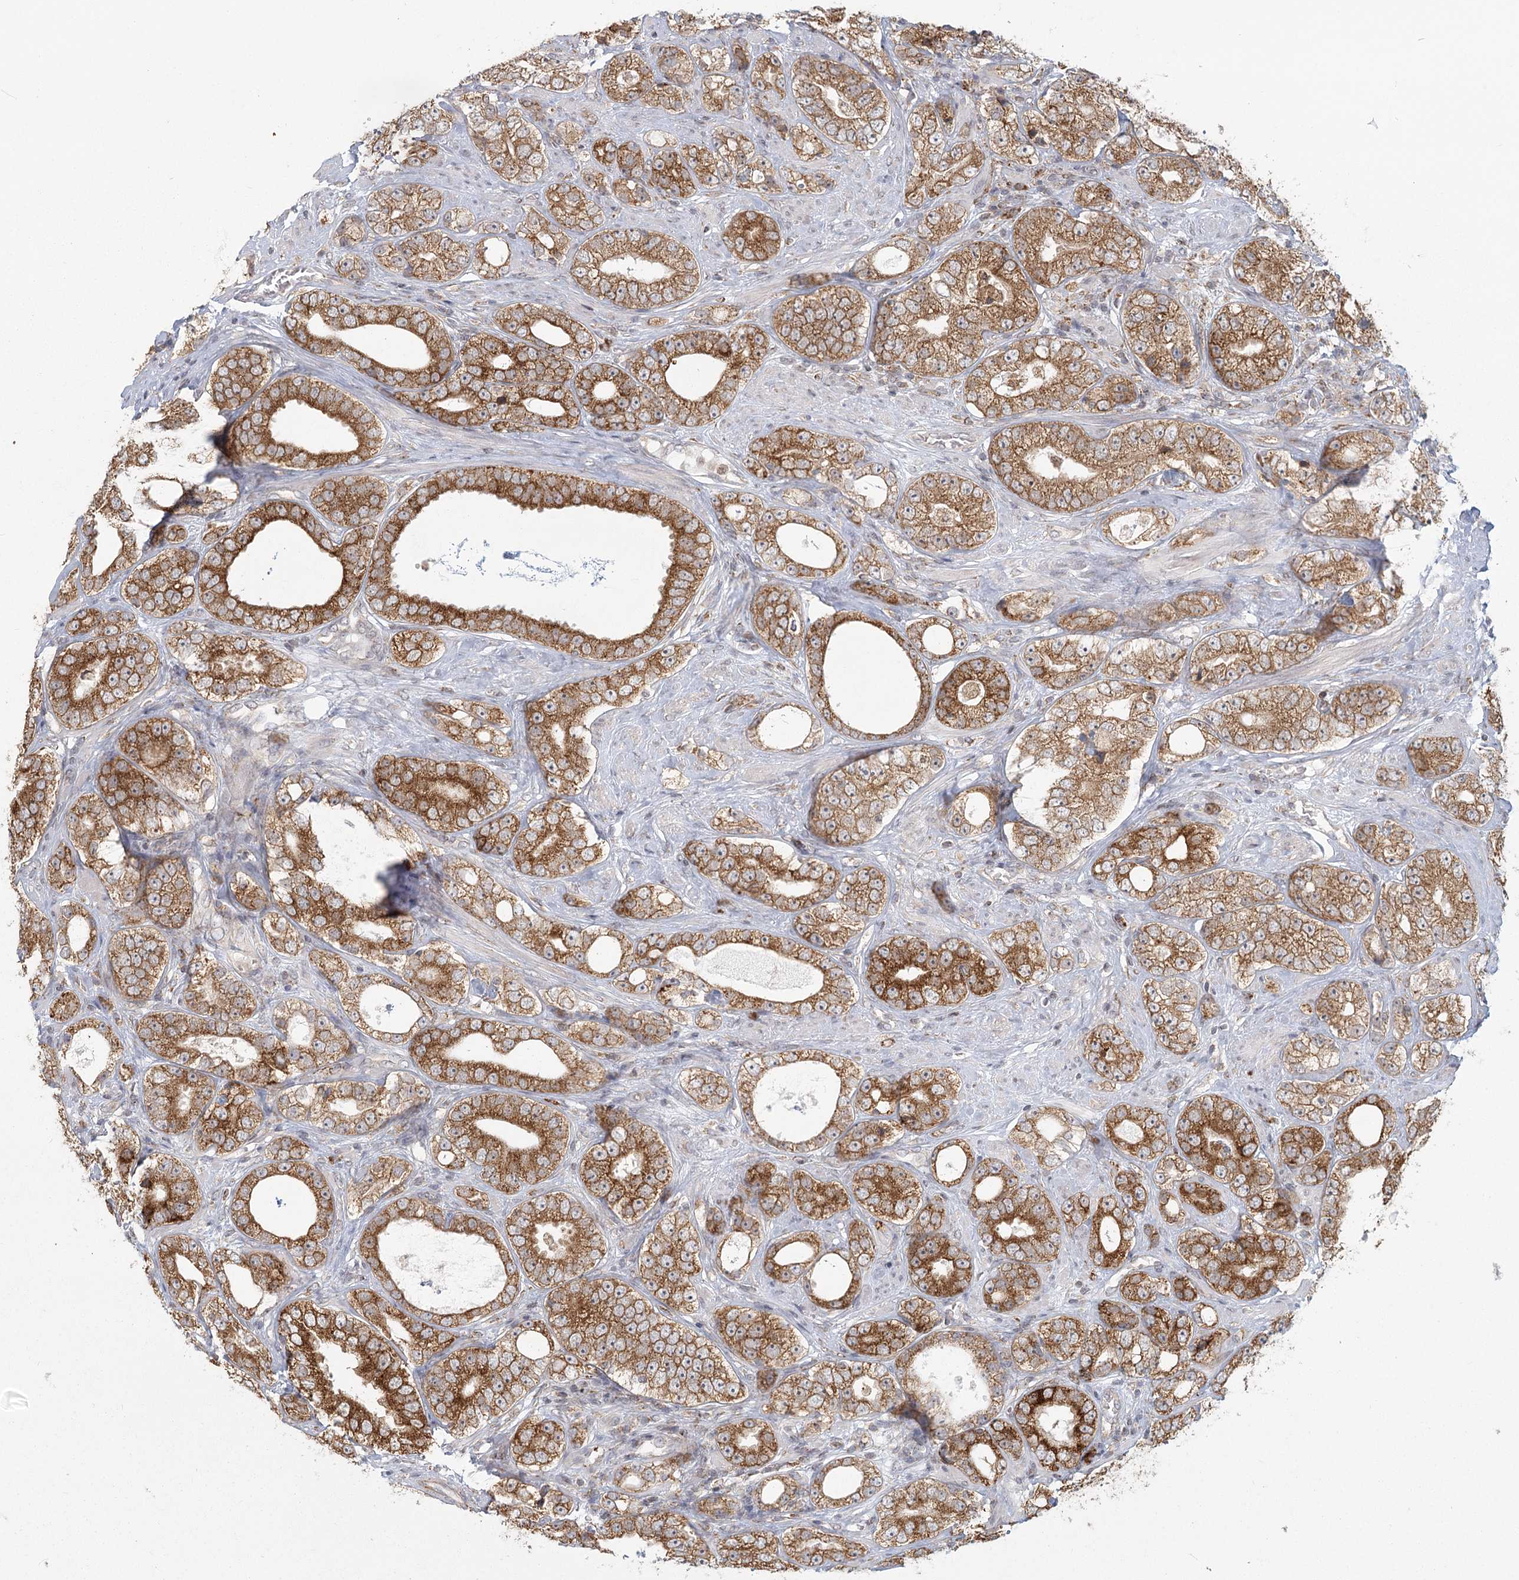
{"staining": {"intensity": "moderate", "quantity": ">75%", "location": "cytoplasmic/membranous"}, "tissue": "prostate cancer", "cell_type": "Tumor cells", "image_type": "cancer", "snomed": [{"axis": "morphology", "description": "Adenocarcinoma, High grade"}, {"axis": "topography", "description": "Prostate"}], "caption": "Moderate cytoplasmic/membranous expression for a protein is seen in about >75% of tumor cells of prostate adenocarcinoma (high-grade) using IHC.", "gene": "LACTB", "patient": {"sex": "male", "age": 56}}